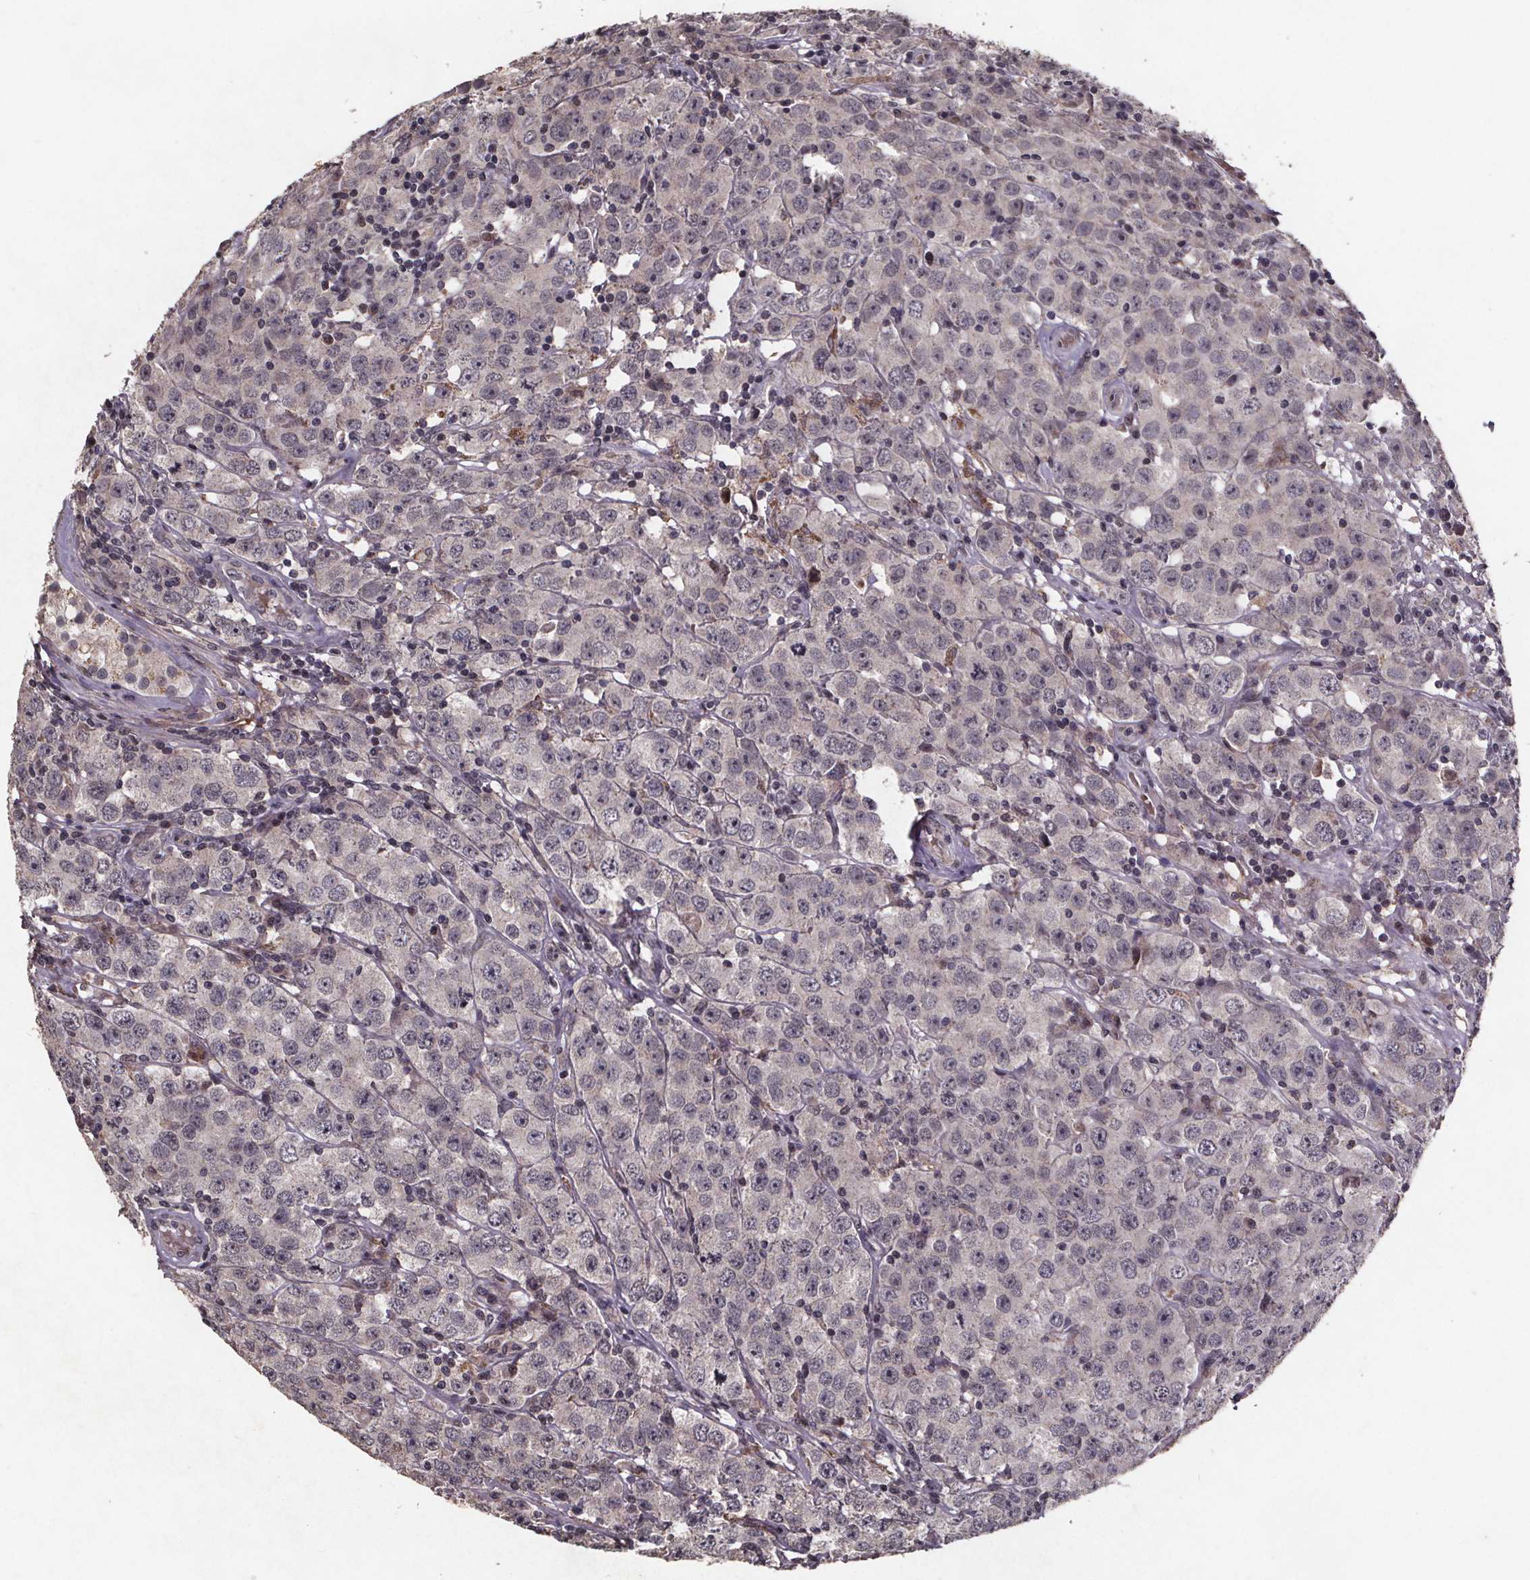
{"staining": {"intensity": "negative", "quantity": "none", "location": "none"}, "tissue": "testis cancer", "cell_type": "Tumor cells", "image_type": "cancer", "snomed": [{"axis": "morphology", "description": "Seminoma, NOS"}, {"axis": "topography", "description": "Testis"}], "caption": "The photomicrograph displays no staining of tumor cells in testis cancer (seminoma).", "gene": "GPX3", "patient": {"sex": "male", "age": 52}}